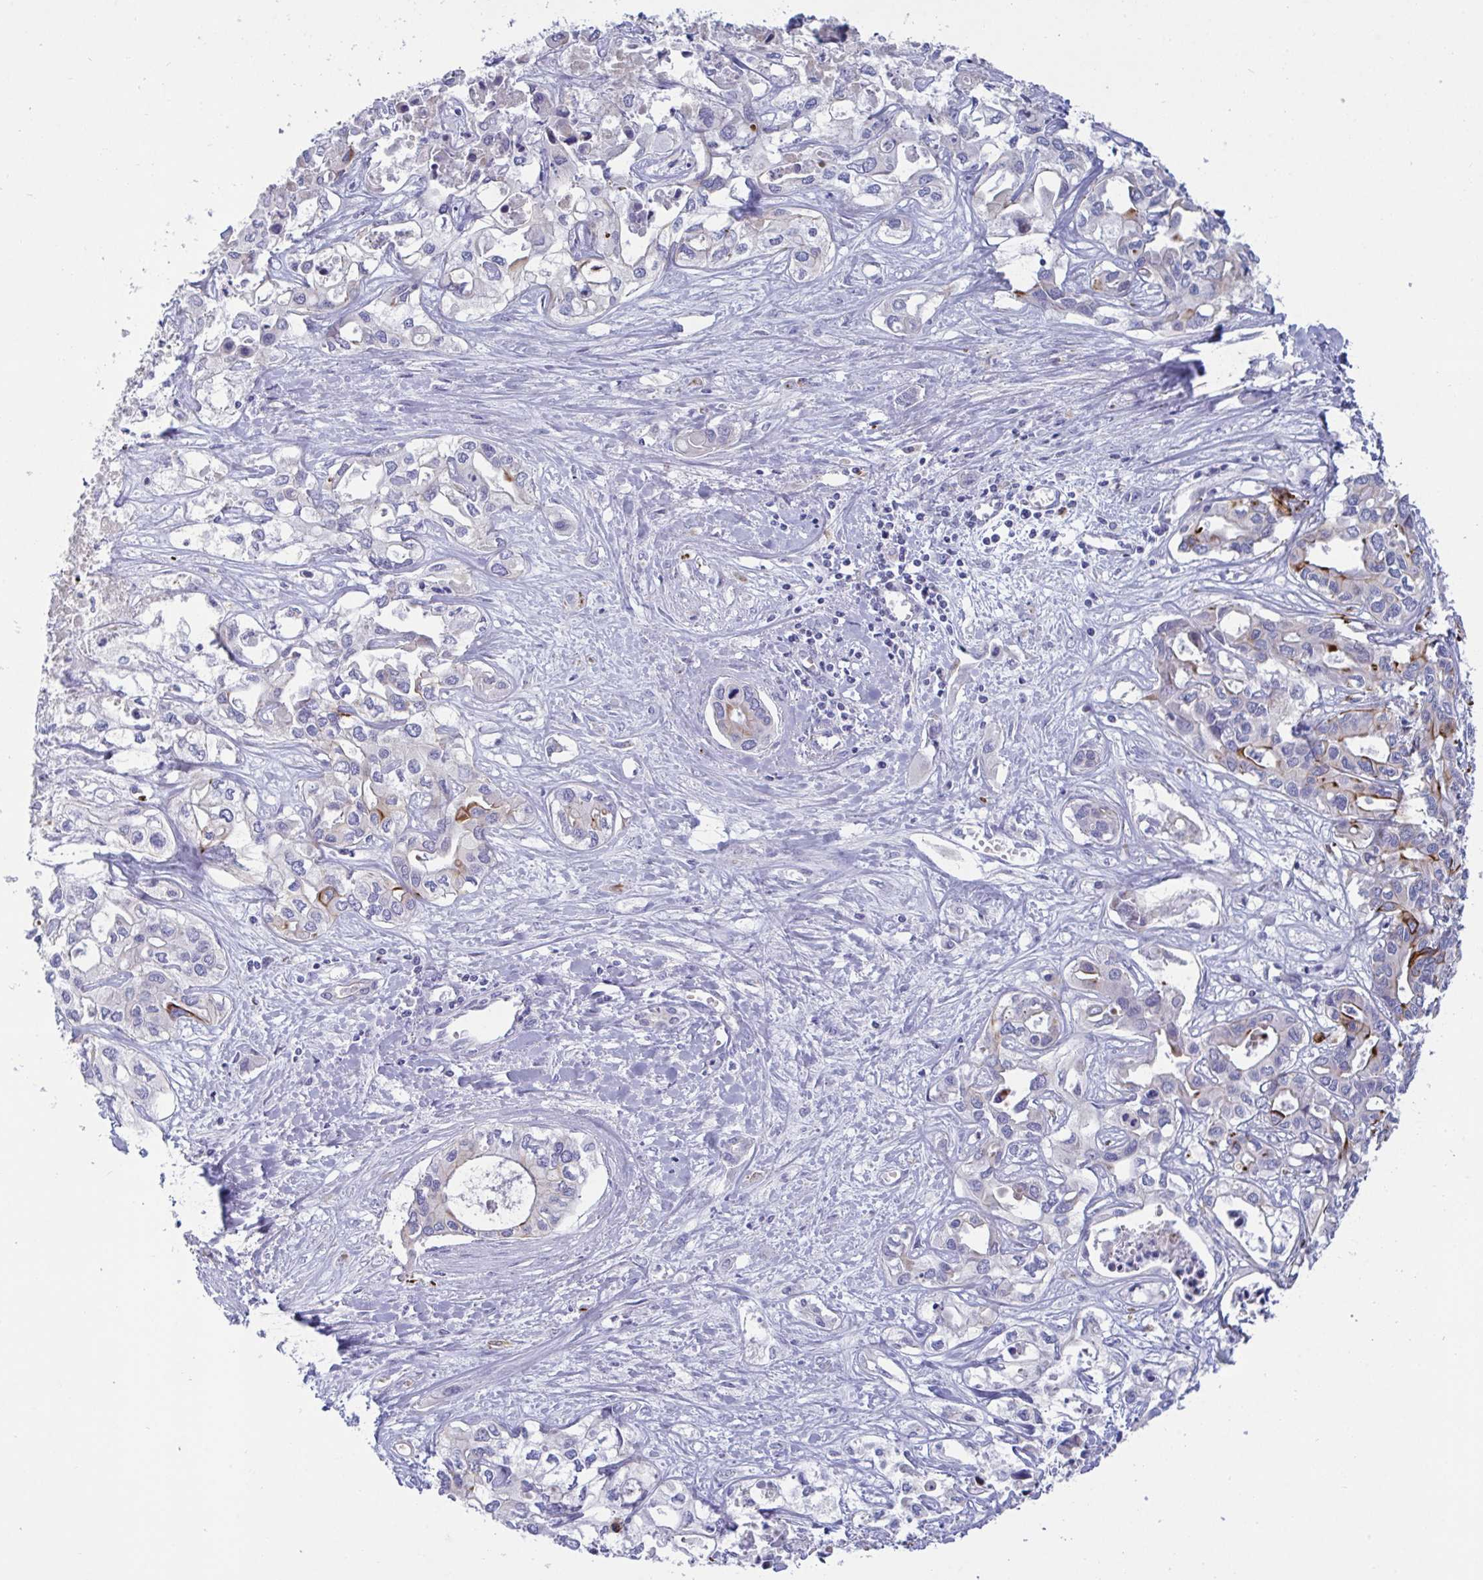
{"staining": {"intensity": "negative", "quantity": "none", "location": "none"}, "tissue": "liver cancer", "cell_type": "Tumor cells", "image_type": "cancer", "snomed": [{"axis": "morphology", "description": "Cholangiocarcinoma"}, {"axis": "topography", "description": "Liver"}], "caption": "A high-resolution micrograph shows immunohistochemistry (IHC) staining of liver cancer (cholangiocarcinoma), which shows no significant staining in tumor cells.", "gene": "TAS2R38", "patient": {"sex": "female", "age": 64}}